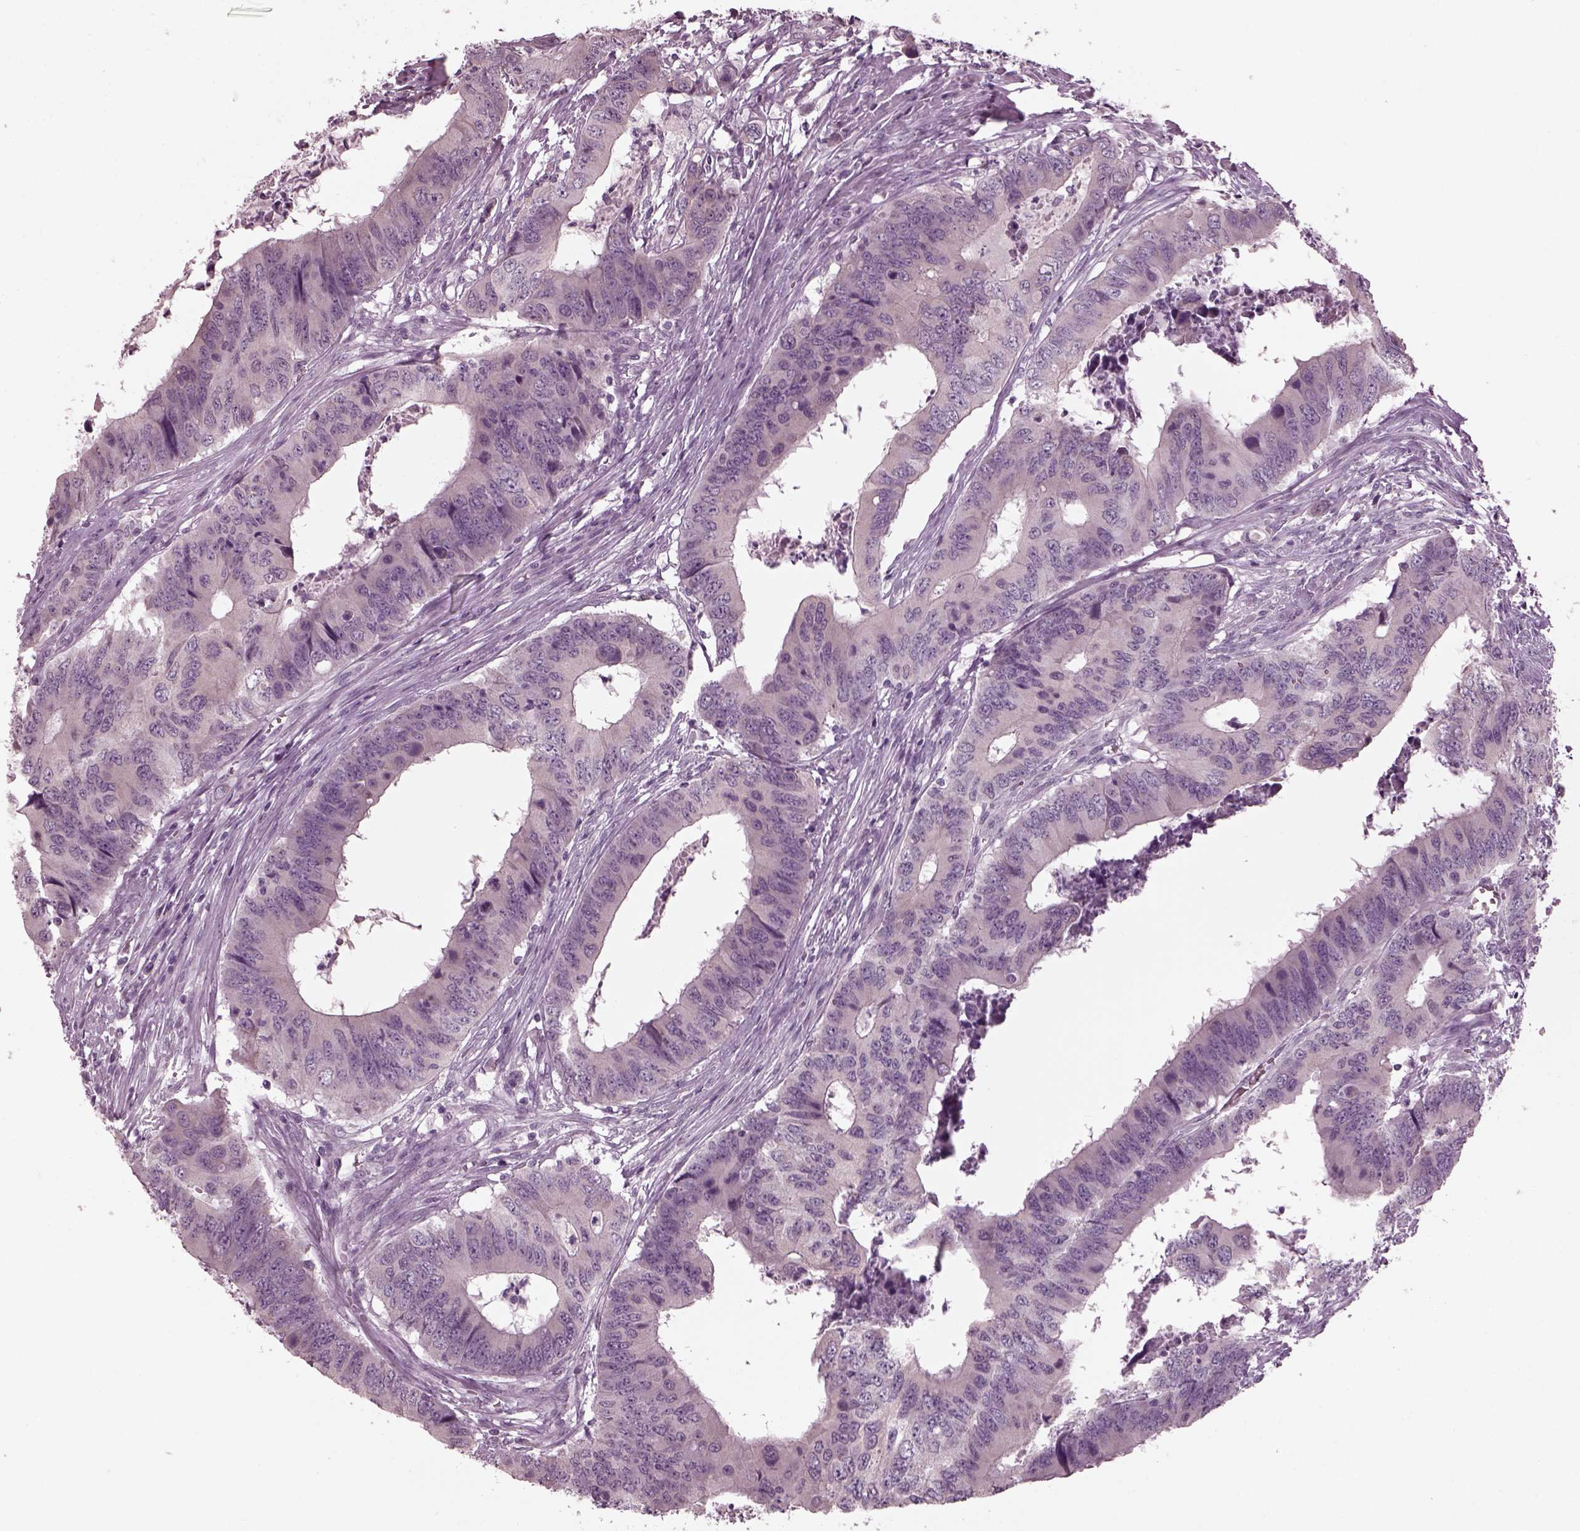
{"staining": {"intensity": "negative", "quantity": "none", "location": "none"}, "tissue": "colorectal cancer", "cell_type": "Tumor cells", "image_type": "cancer", "snomed": [{"axis": "morphology", "description": "Adenocarcinoma, NOS"}, {"axis": "topography", "description": "Colon"}], "caption": "The micrograph demonstrates no significant positivity in tumor cells of adenocarcinoma (colorectal). (DAB (3,3'-diaminobenzidine) IHC visualized using brightfield microscopy, high magnification).", "gene": "CLCN4", "patient": {"sex": "male", "age": 53}}